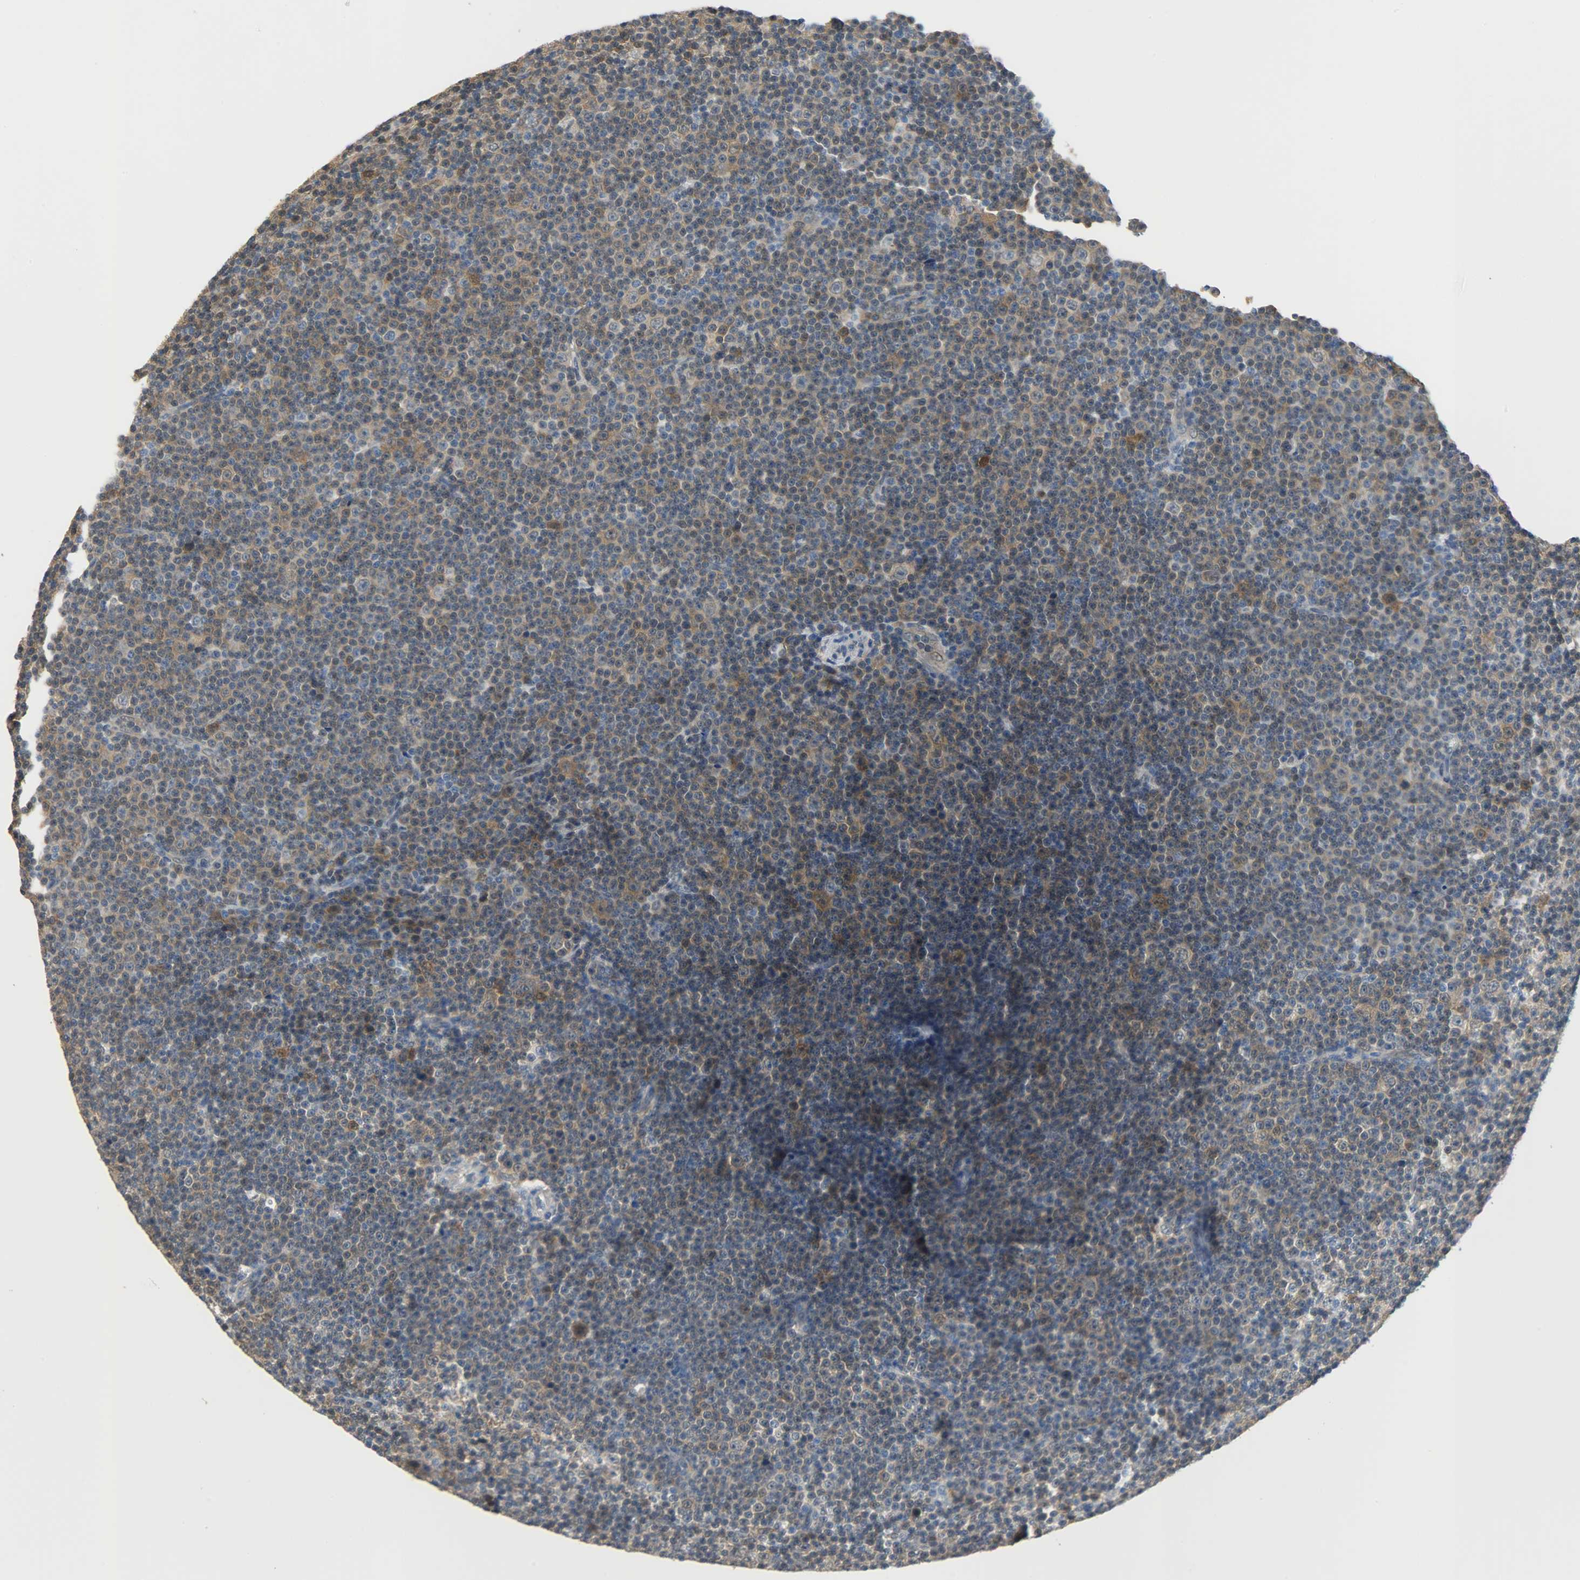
{"staining": {"intensity": "strong", "quantity": ">75%", "location": "cytoplasmic/membranous"}, "tissue": "lymphoma", "cell_type": "Tumor cells", "image_type": "cancer", "snomed": [{"axis": "morphology", "description": "Malignant lymphoma, non-Hodgkin's type, Low grade"}, {"axis": "topography", "description": "Lymph node"}], "caption": "Immunohistochemical staining of human lymphoma shows high levels of strong cytoplasmic/membranous protein positivity in about >75% of tumor cells.", "gene": "EIF4EBP1", "patient": {"sex": "female", "age": 67}}